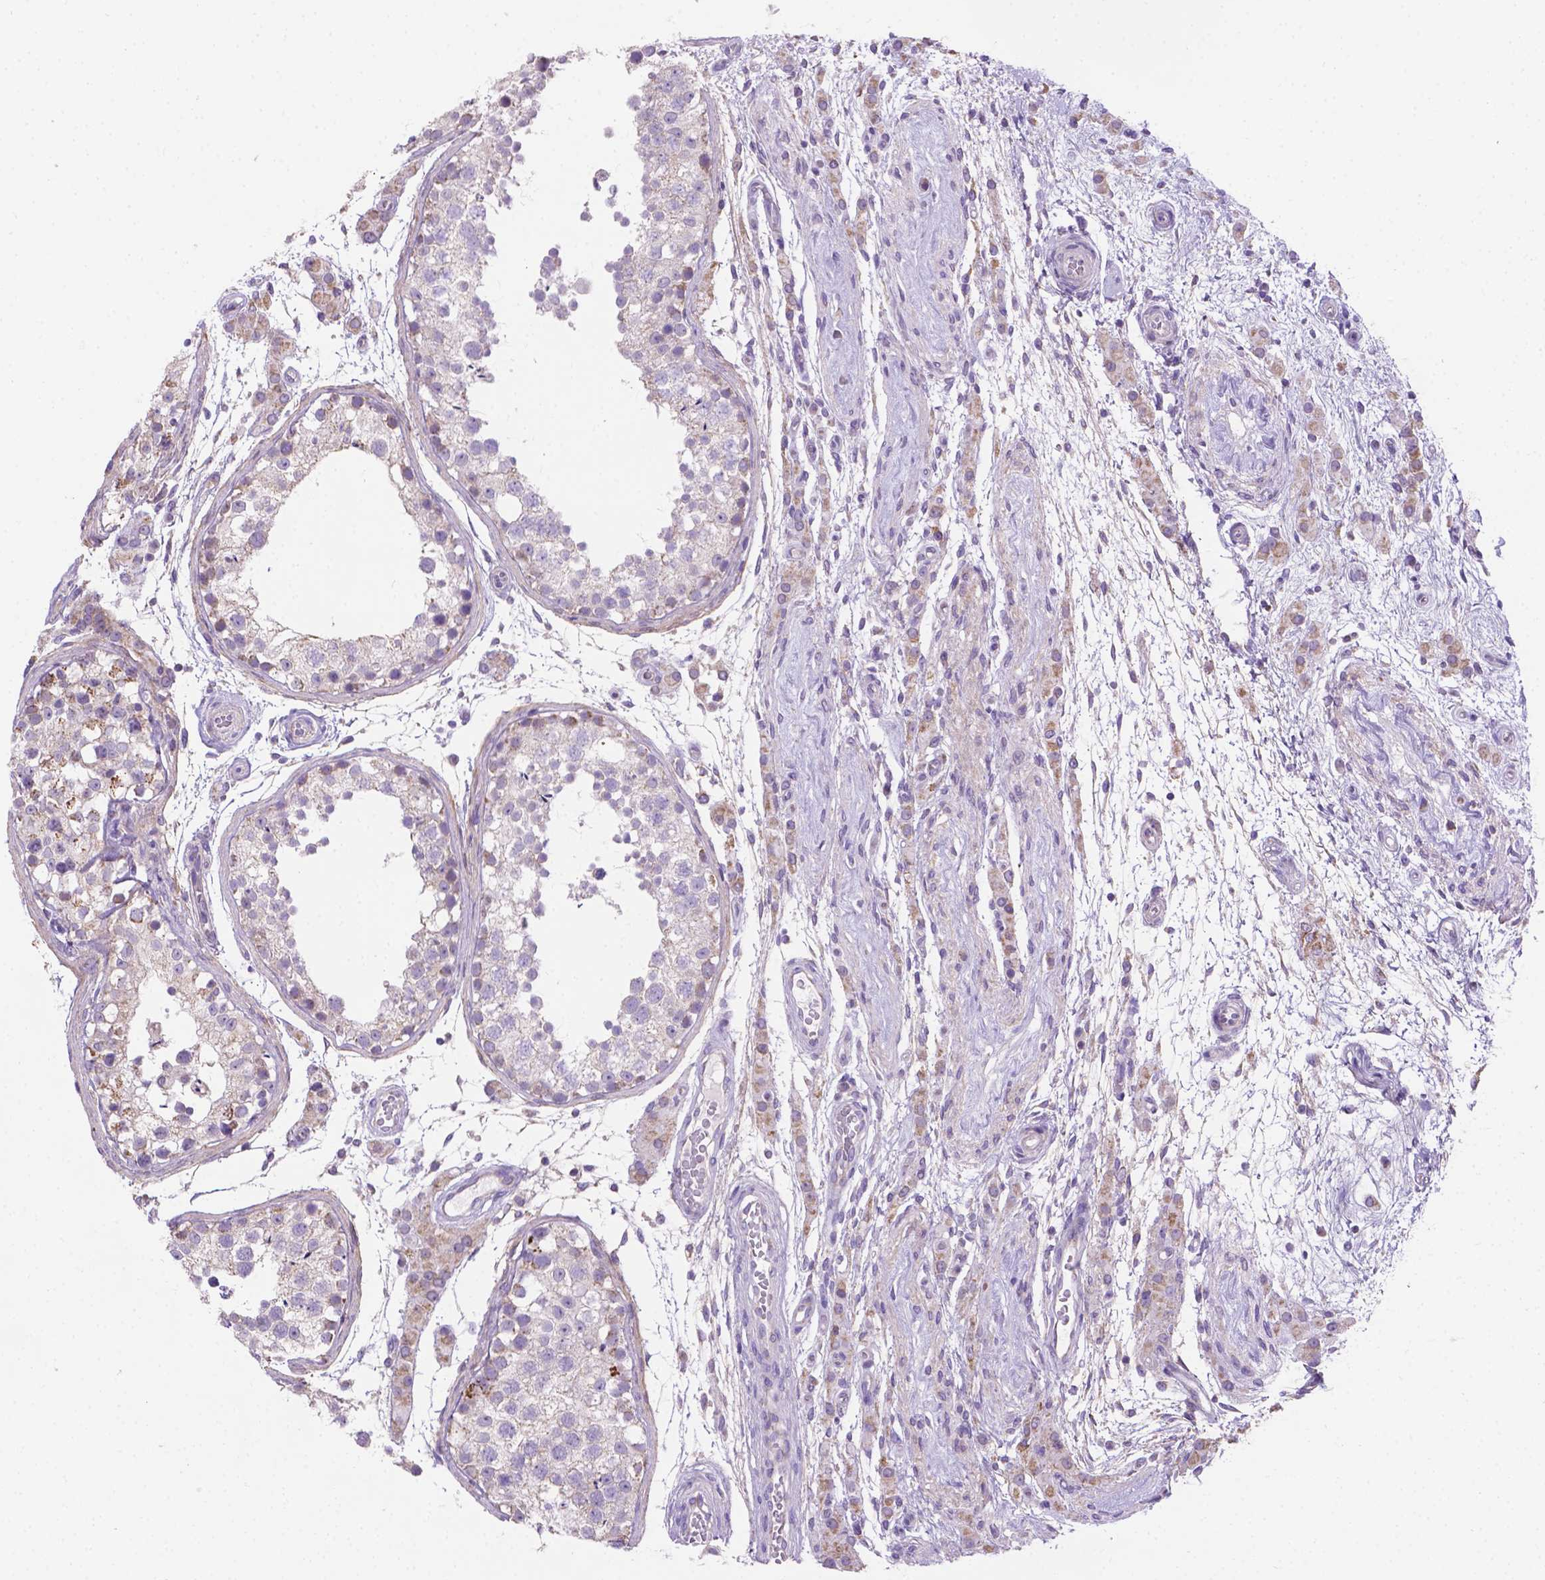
{"staining": {"intensity": "weak", "quantity": "<25%", "location": "cytoplasmic/membranous"}, "tissue": "testis", "cell_type": "Cells in seminiferous ducts", "image_type": "normal", "snomed": [{"axis": "morphology", "description": "Normal tissue, NOS"}, {"axis": "morphology", "description": "Seminoma, NOS"}, {"axis": "topography", "description": "Testis"}], "caption": "IHC of normal human testis displays no staining in cells in seminiferous ducts.", "gene": "CSPG5", "patient": {"sex": "male", "age": 29}}